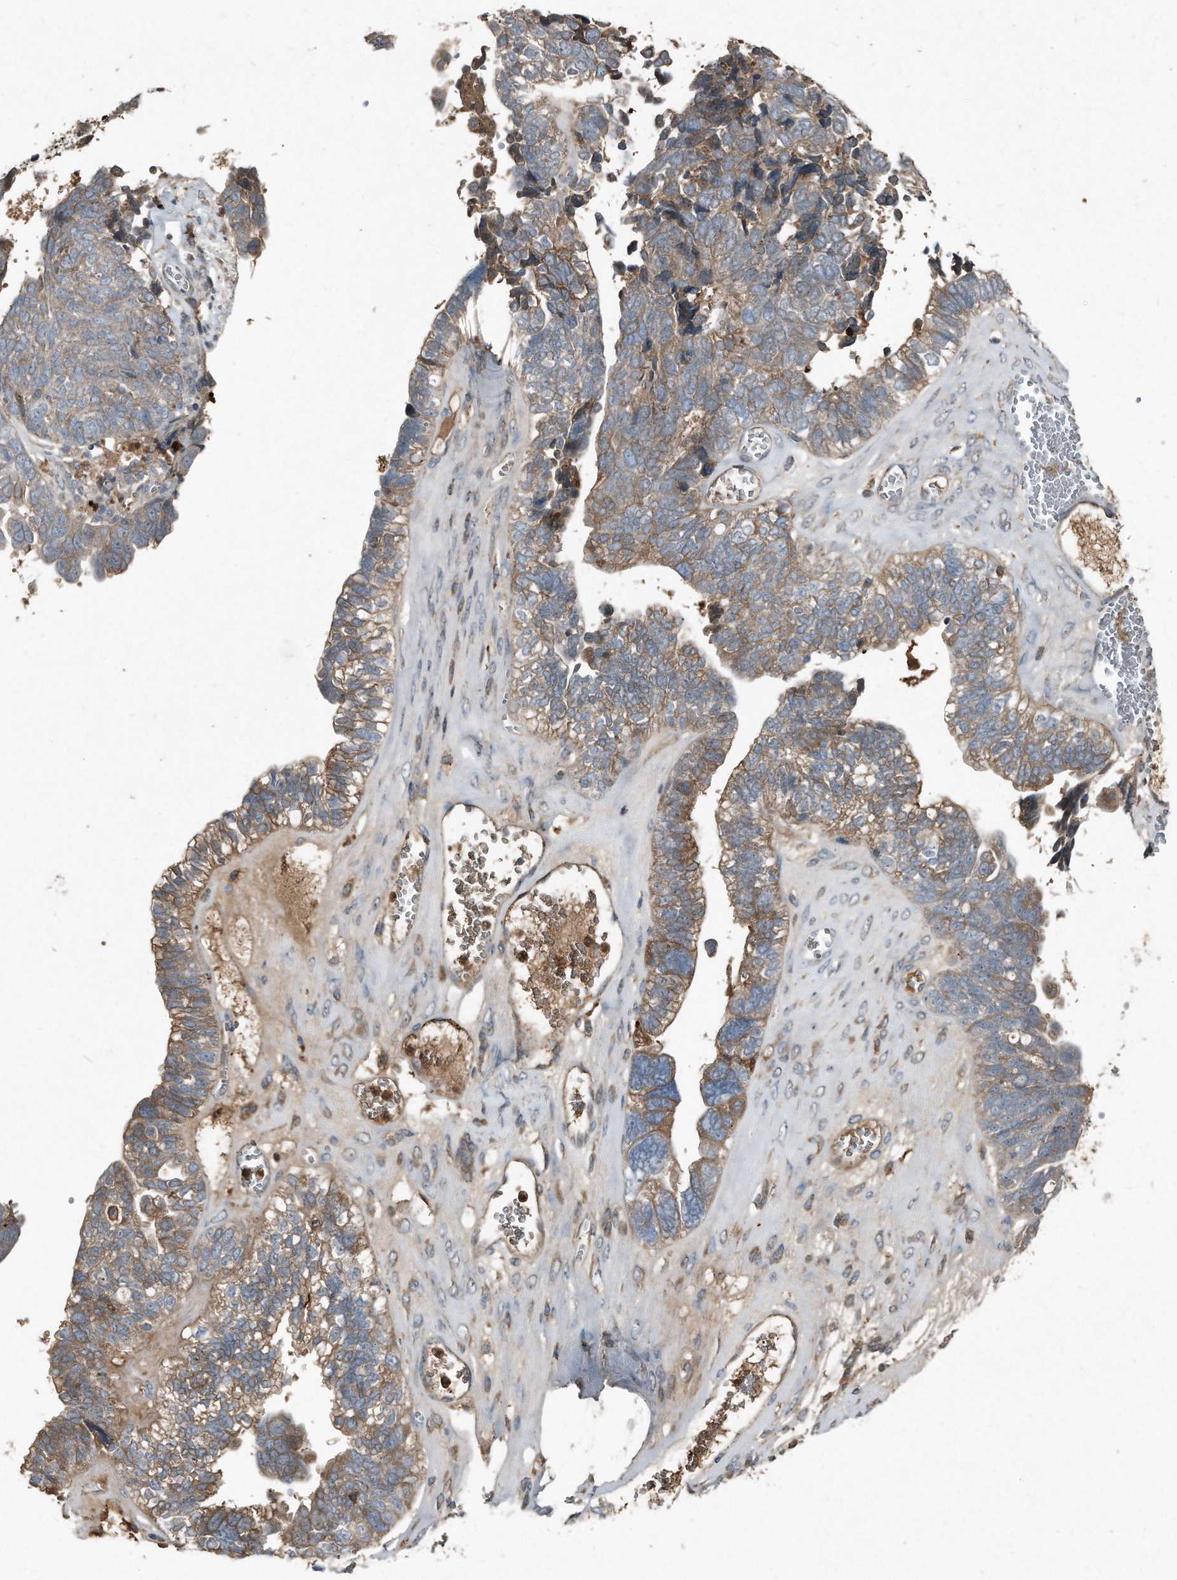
{"staining": {"intensity": "moderate", "quantity": "25%-75%", "location": "cytoplasmic/membranous"}, "tissue": "ovarian cancer", "cell_type": "Tumor cells", "image_type": "cancer", "snomed": [{"axis": "morphology", "description": "Cystadenocarcinoma, serous, NOS"}, {"axis": "topography", "description": "Ovary"}], "caption": "High-power microscopy captured an immunohistochemistry photomicrograph of ovarian cancer, revealing moderate cytoplasmic/membranous staining in approximately 25%-75% of tumor cells. The protein of interest is shown in brown color, while the nuclei are stained blue.", "gene": "C9", "patient": {"sex": "female", "age": 79}}